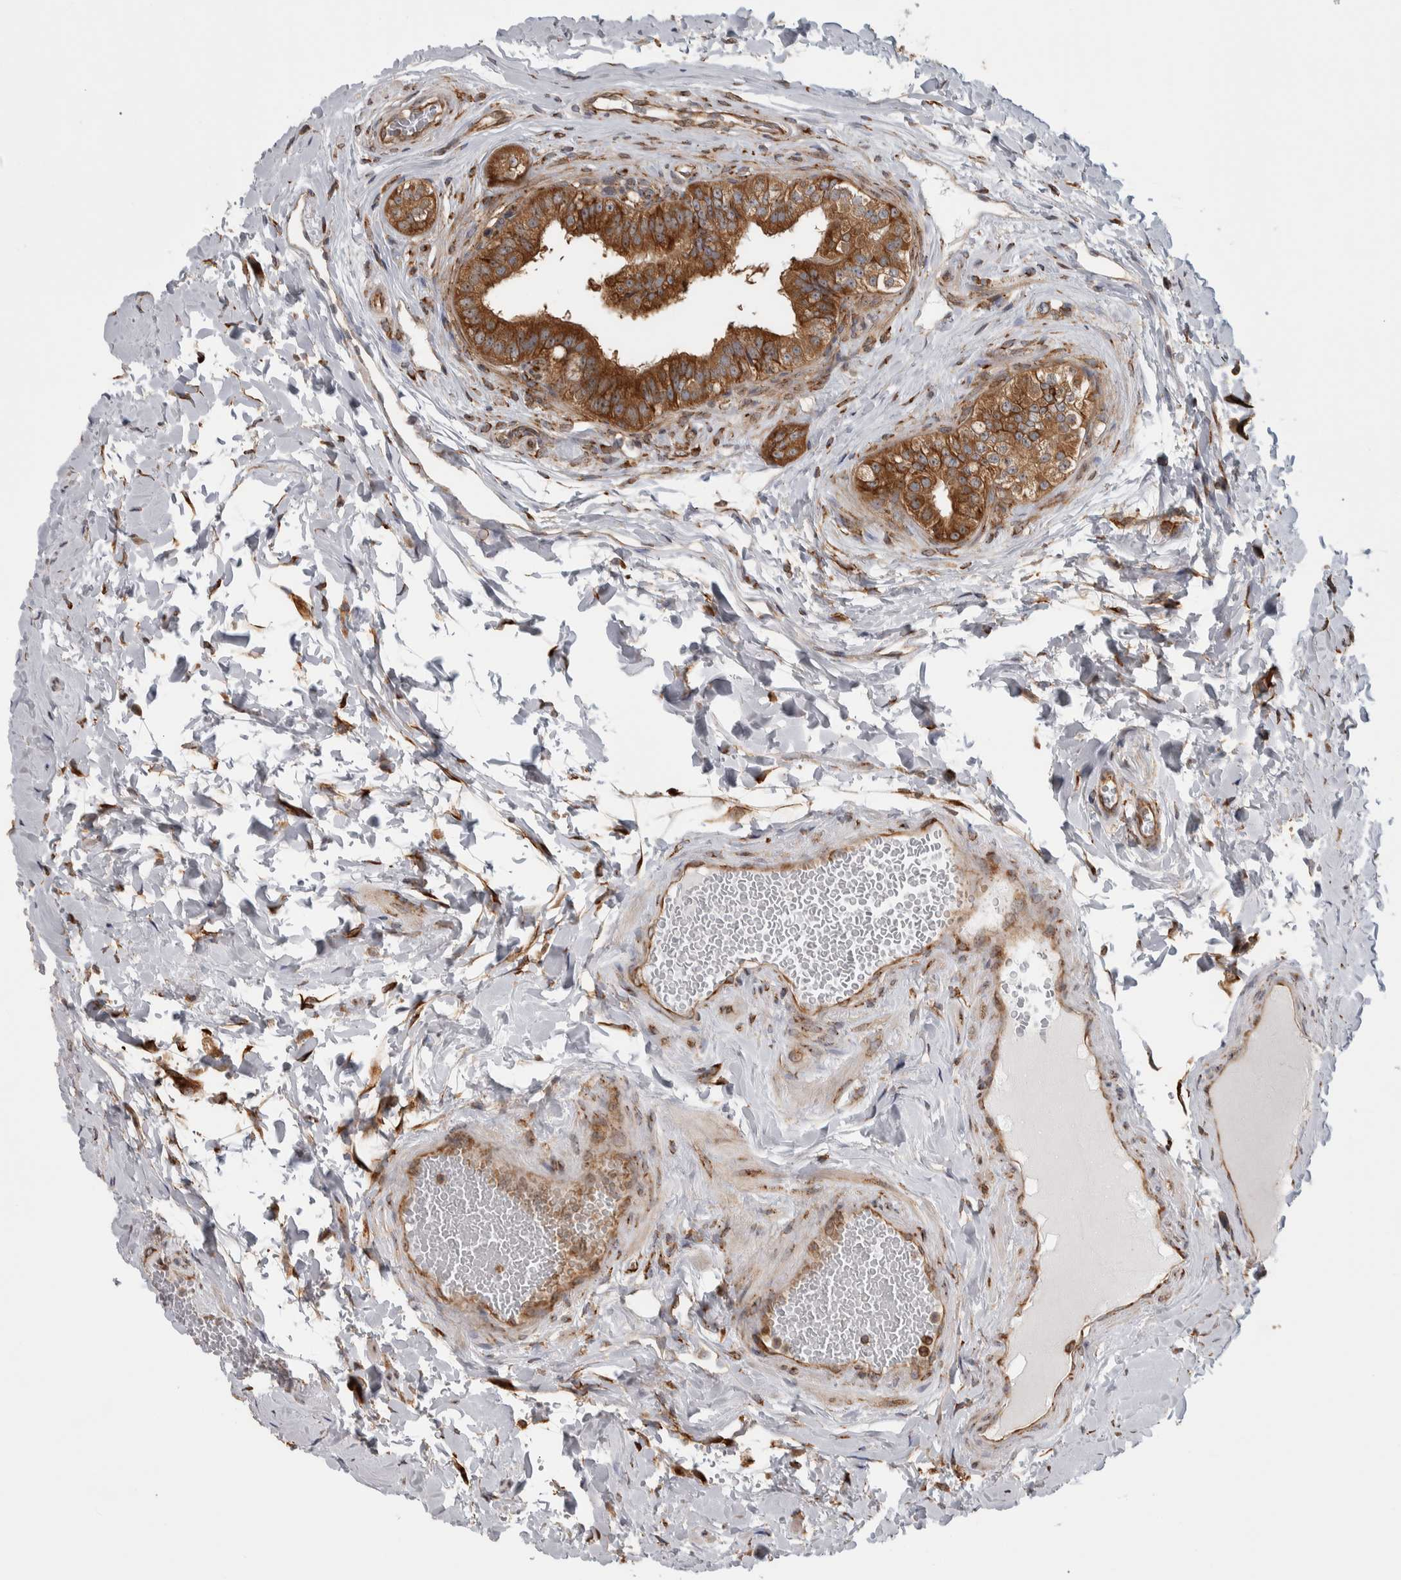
{"staining": {"intensity": "strong", "quantity": ">75%", "location": "cytoplasmic/membranous"}, "tissue": "epididymis", "cell_type": "Glandular cells", "image_type": "normal", "snomed": [{"axis": "morphology", "description": "Normal tissue, NOS"}, {"axis": "topography", "description": "Testis"}, {"axis": "topography", "description": "Epididymis"}], "caption": "A high amount of strong cytoplasmic/membranous expression is seen in approximately >75% of glandular cells in benign epididymis. The staining is performed using DAB brown chromogen to label protein expression. The nuclei are counter-stained blue using hematoxylin.", "gene": "EIF3H", "patient": {"sex": "male", "age": 36}}